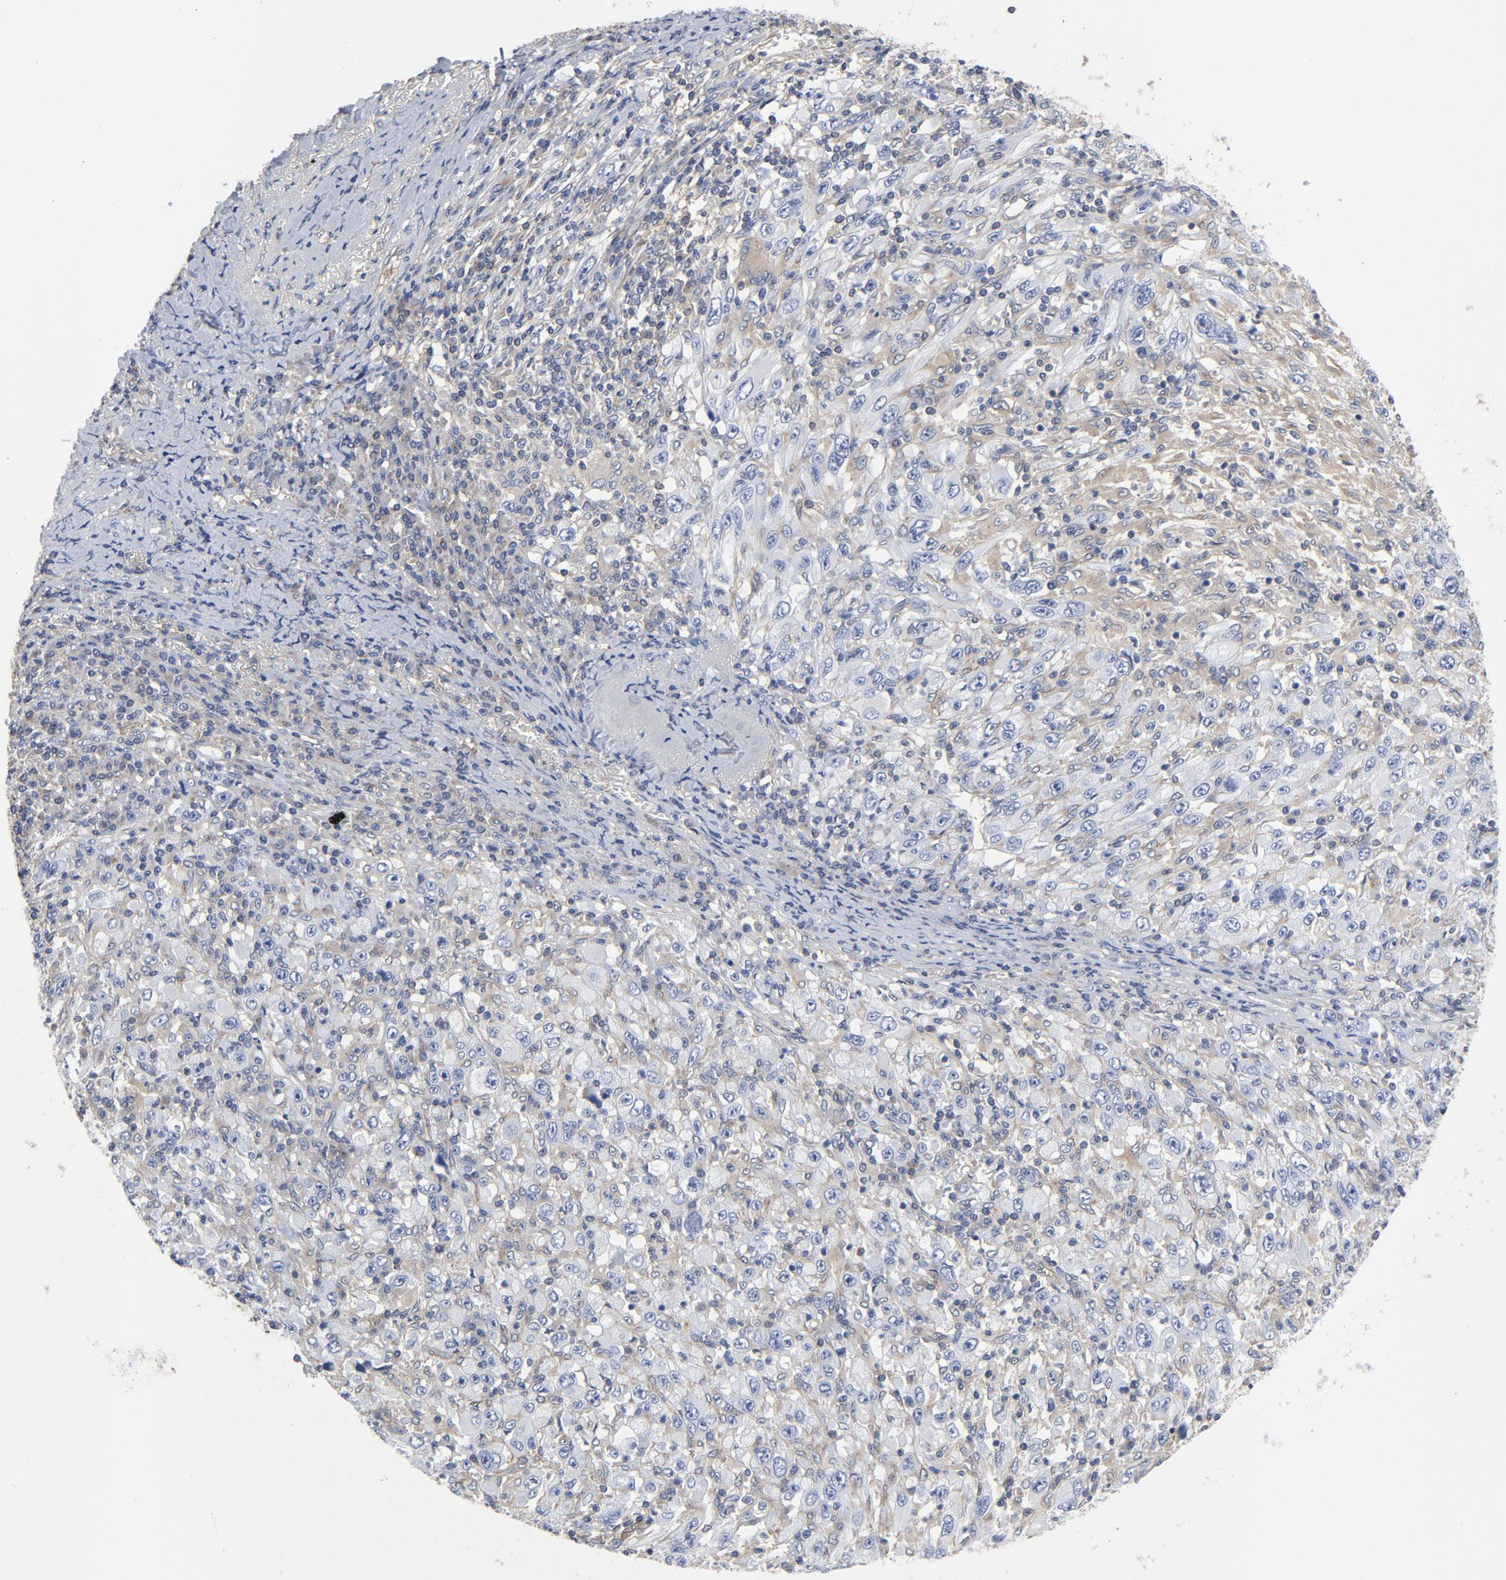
{"staining": {"intensity": "moderate", "quantity": "25%-75%", "location": "cytoplasmic/membranous"}, "tissue": "melanoma", "cell_type": "Tumor cells", "image_type": "cancer", "snomed": [{"axis": "morphology", "description": "Malignant melanoma, Metastatic site"}, {"axis": "topography", "description": "Skin"}], "caption": "About 25%-75% of tumor cells in human melanoma show moderate cytoplasmic/membranous protein staining as visualized by brown immunohistochemical staining.", "gene": "DYNLT3", "patient": {"sex": "female", "age": 56}}